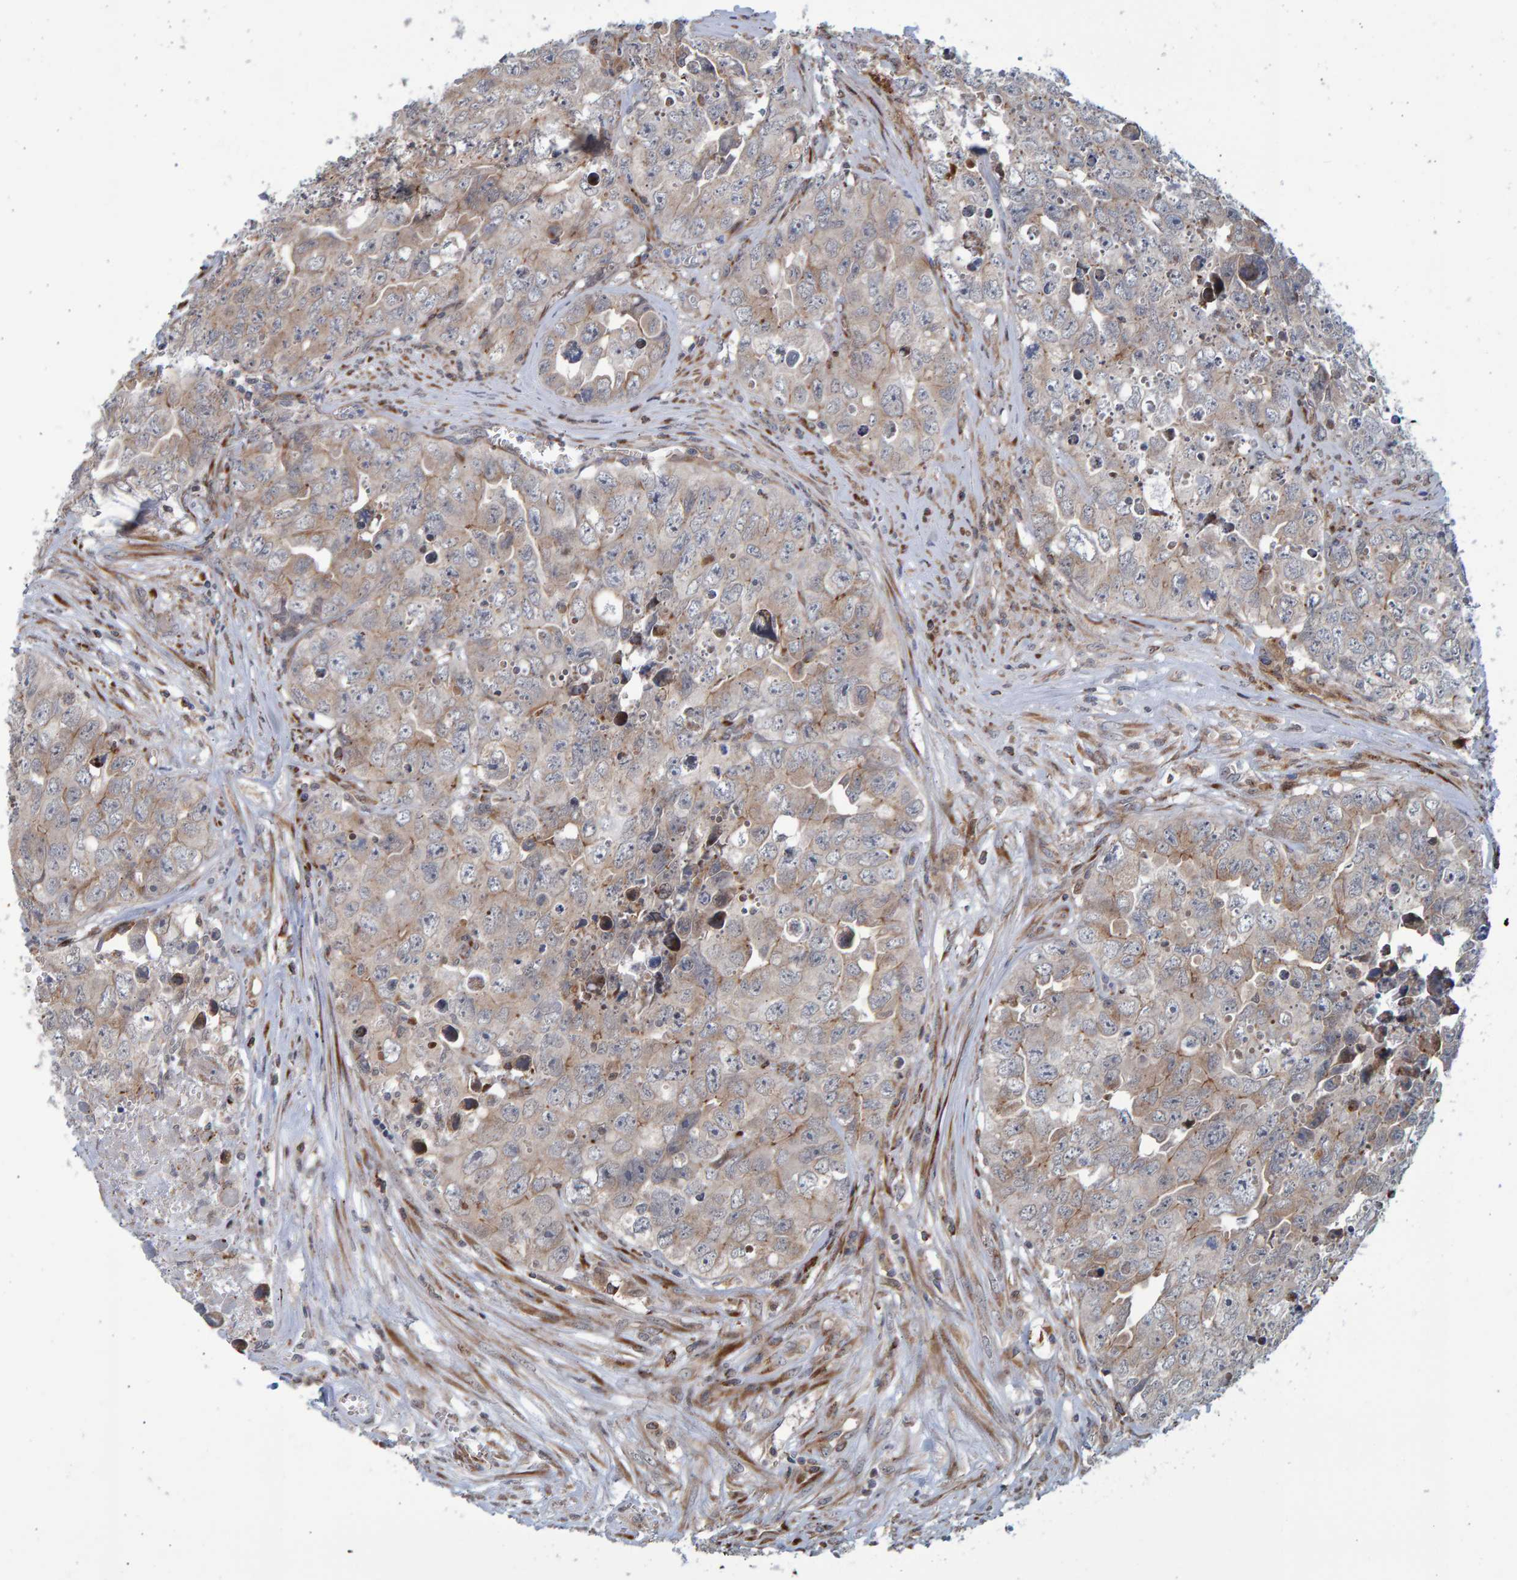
{"staining": {"intensity": "weak", "quantity": "<25%", "location": "cytoplasmic/membranous"}, "tissue": "testis cancer", "cell_type": "Tumor cells", "image_type": "cancer", "snomed": [{"axis": "morphology", "description": "Seminoma, NOS"}, {"axis": "morphology", "description": "Carcinoma, Embryonal, NOS"}, {"axis": "topography", "description": "Testis"}], "caption": "Immunohistochemistry micrograph of neoplastic tissue: human testis seminoma stained with DAB (3,3'-diaminobenzidine) reveals no significant protein staining in tumor cells.", "gene": "LRBA", "patient": {"sex": "male", "age": 43}}